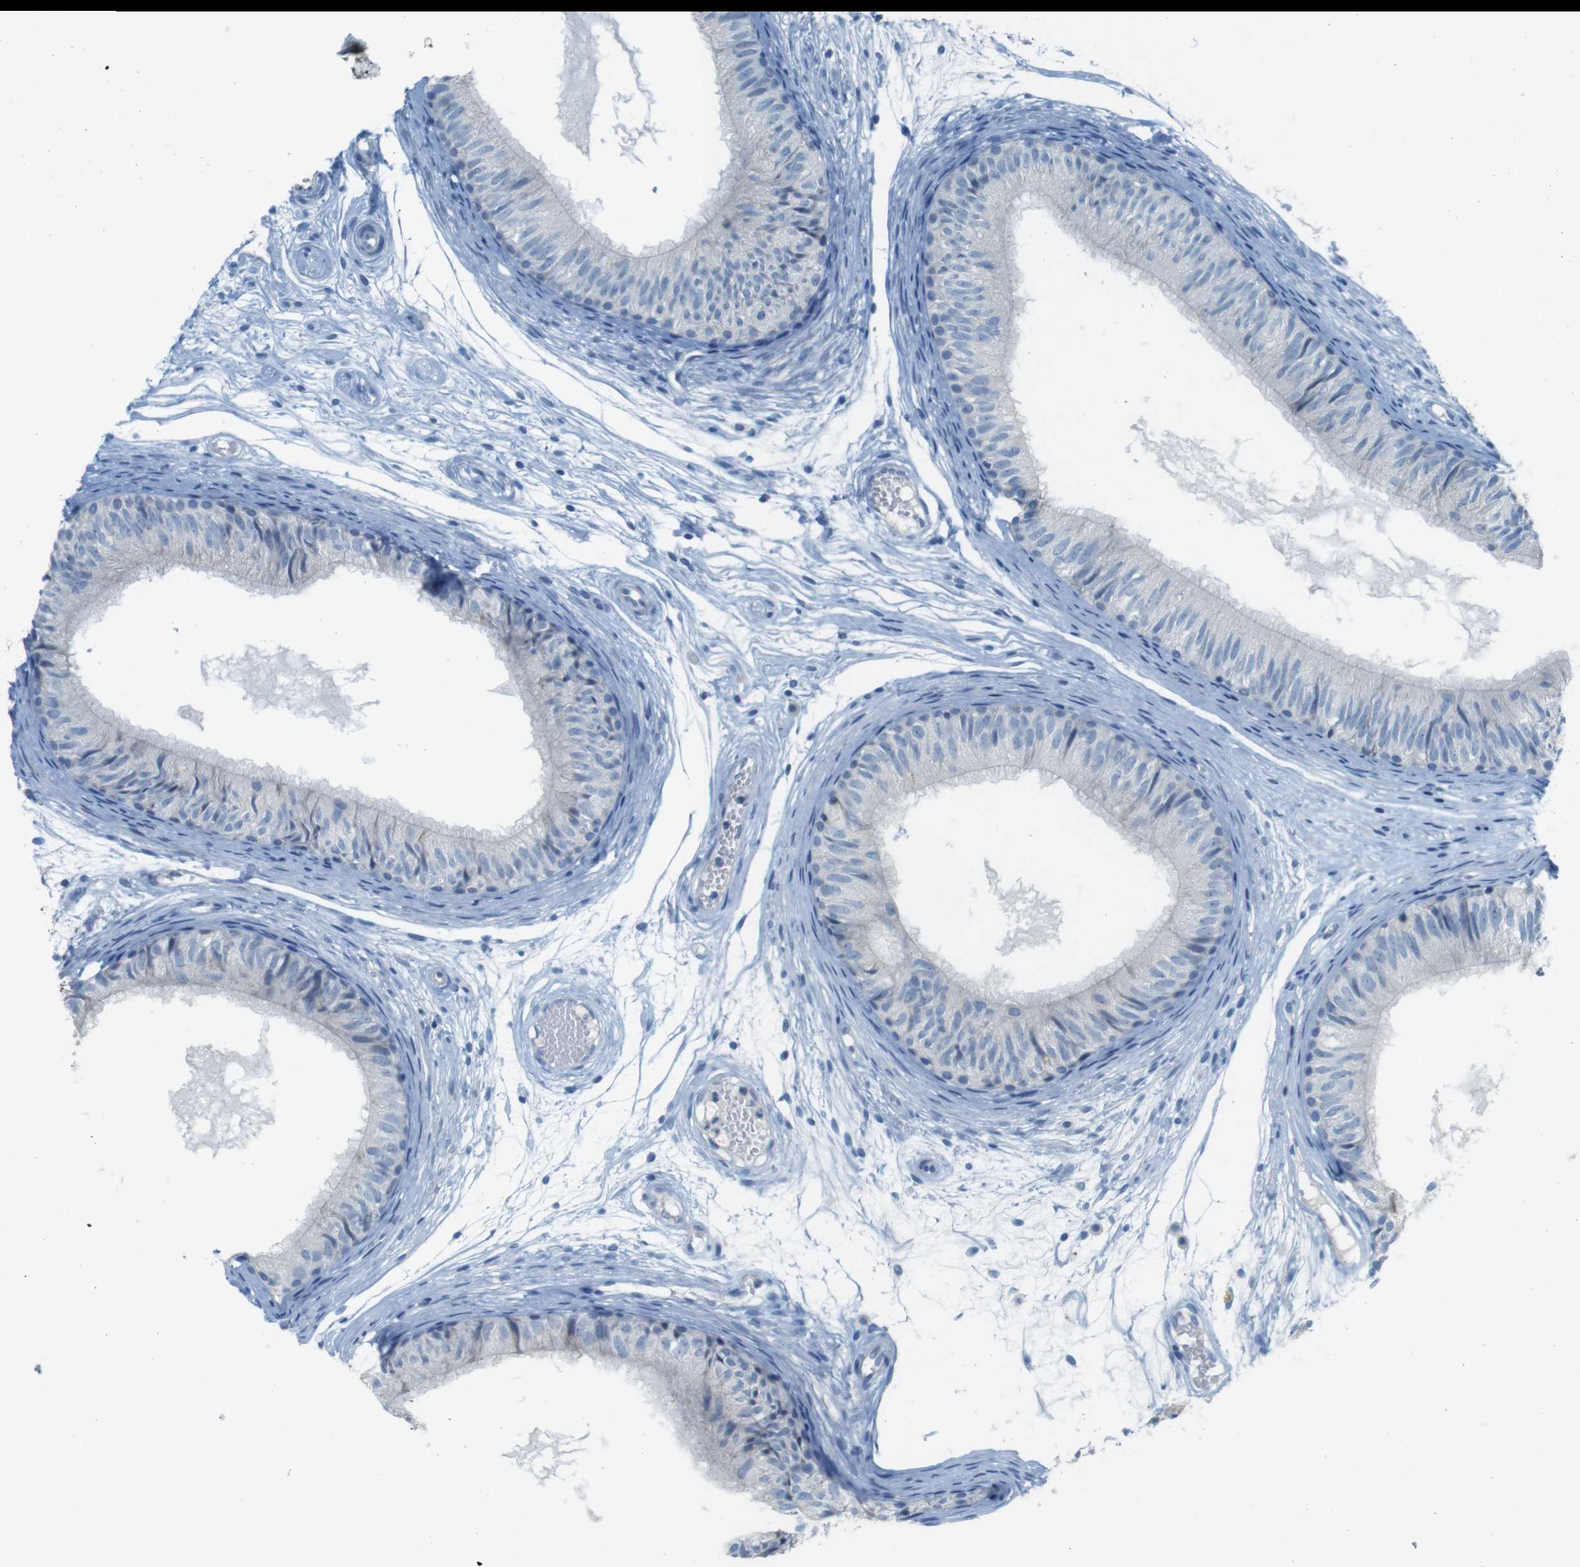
{"staining": {"intensity": "negative", "quantity": "none", "location": "none"}, "tissue": "epididymis", "cell_type": "Glandular cells", "image_type": "normal", "snomed": [{"axis": "morphology", "description": "Normal tissue, NOS"}, {"axis": "morphology", "description": "Atrophy, NOS"}, {"axis": "topography", "description": "Testis"}, {"axis": "topography", "description": "Epididymis"}], "caption": "There is no significant staining in glandular cells of epididymis. (DAB (3,3'-diaminobenzidine) immunohistochemistry (IHC), high magnification).", "gene": "MUC5B", "patient": {"sex": "male", "age": 18}}